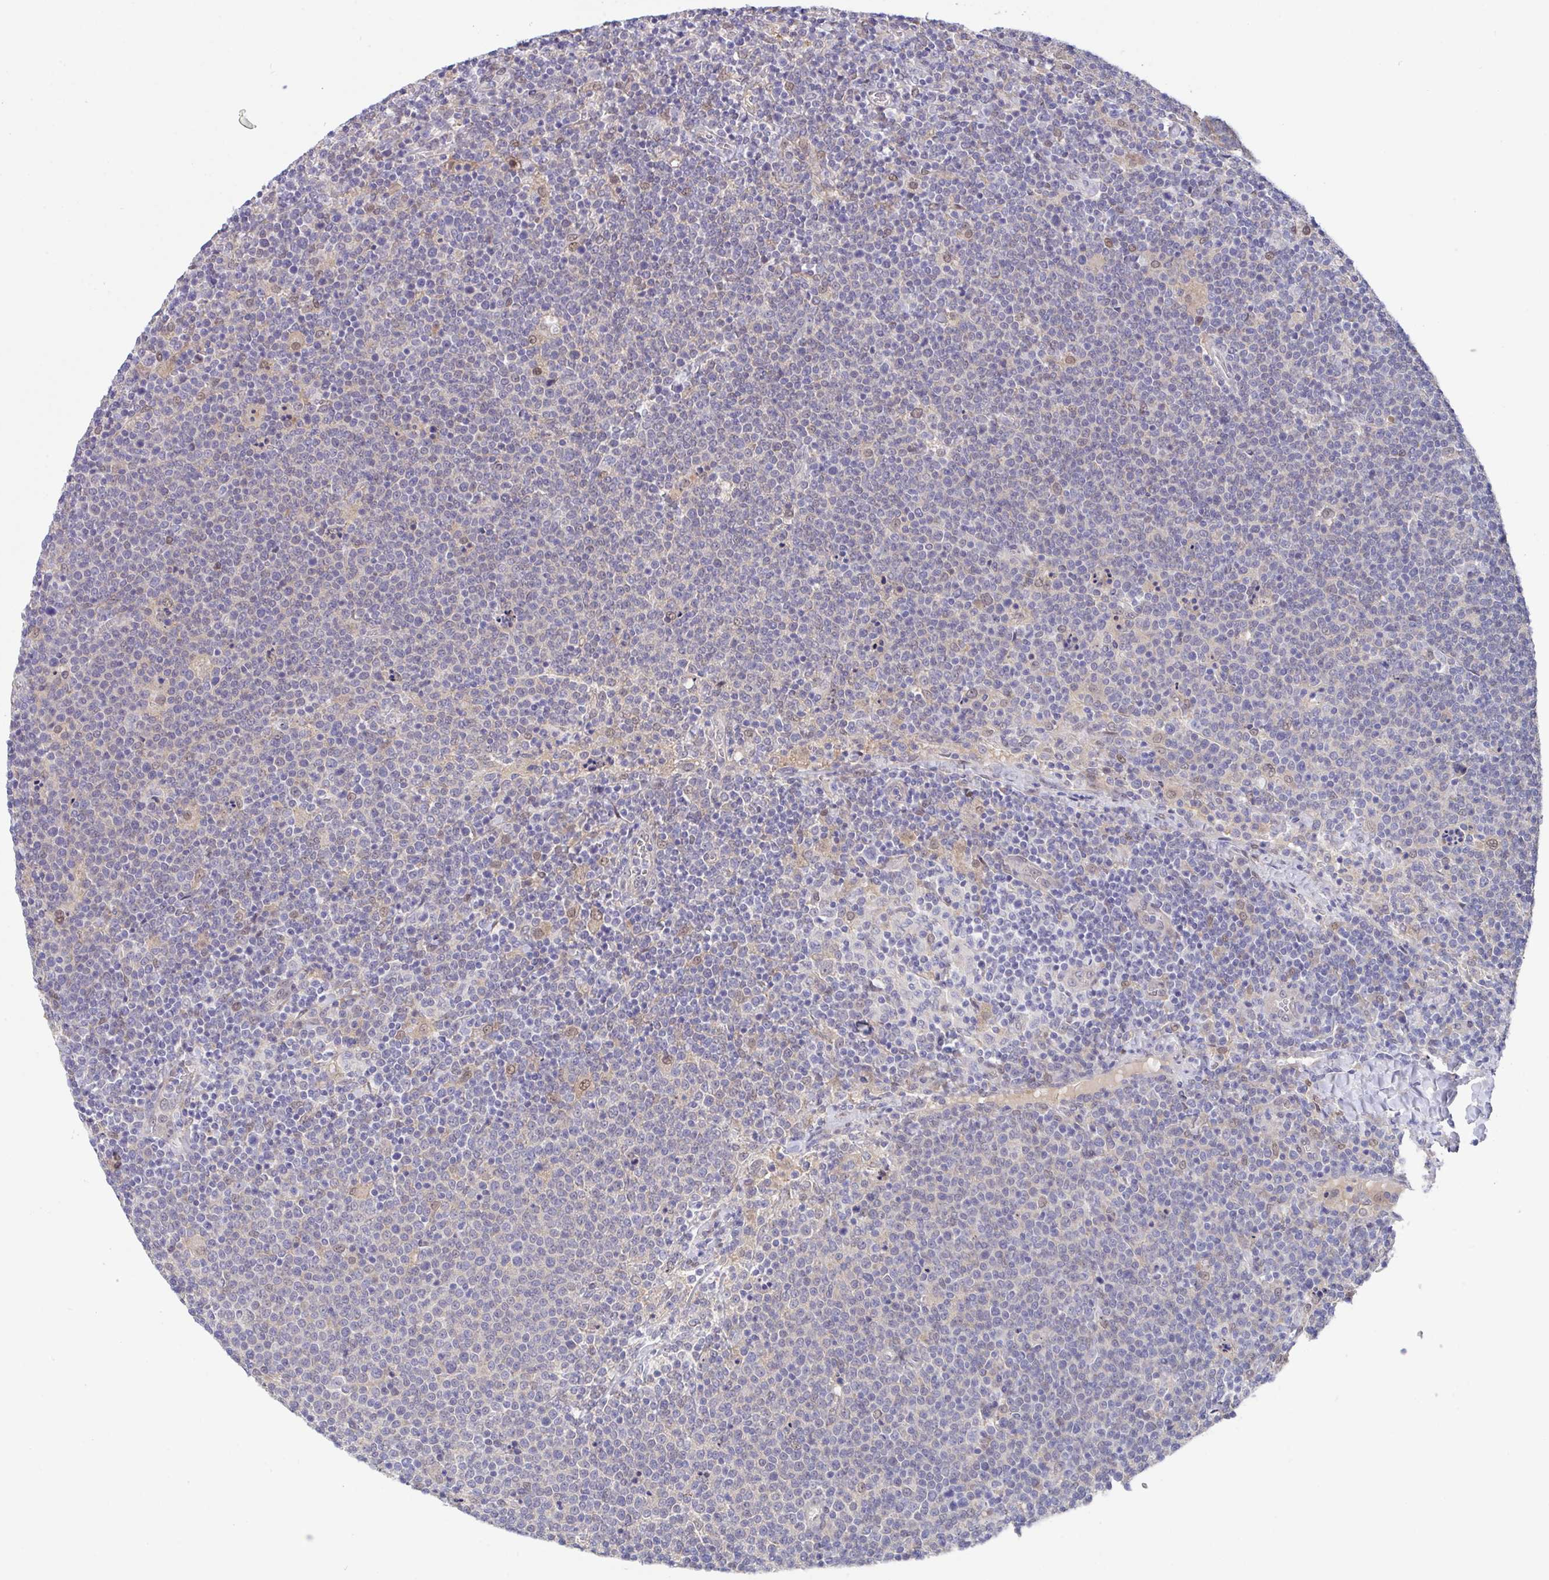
{"staining": {"intensity": "negative", "quantity": "none", "location": "none"}, "tissue": "lymphoma", "cell_type": "Tumor cells", "image_type": "cancer", "snomed": [{"axis": "morphology", "description": "Malignant lymphoma, non-Hodgkin's type, High grade"}, {"axis": "topography", "description": "Lymph node"}], "caption": "Immunohistochemistry (IHC) of malignant lymphoma, non-Hodgkin's type (high-grade) demonstrates no positivity in tumor cells.", "gene": "L3HYPDH", "patient": {"sex": "male", "age": 61}}